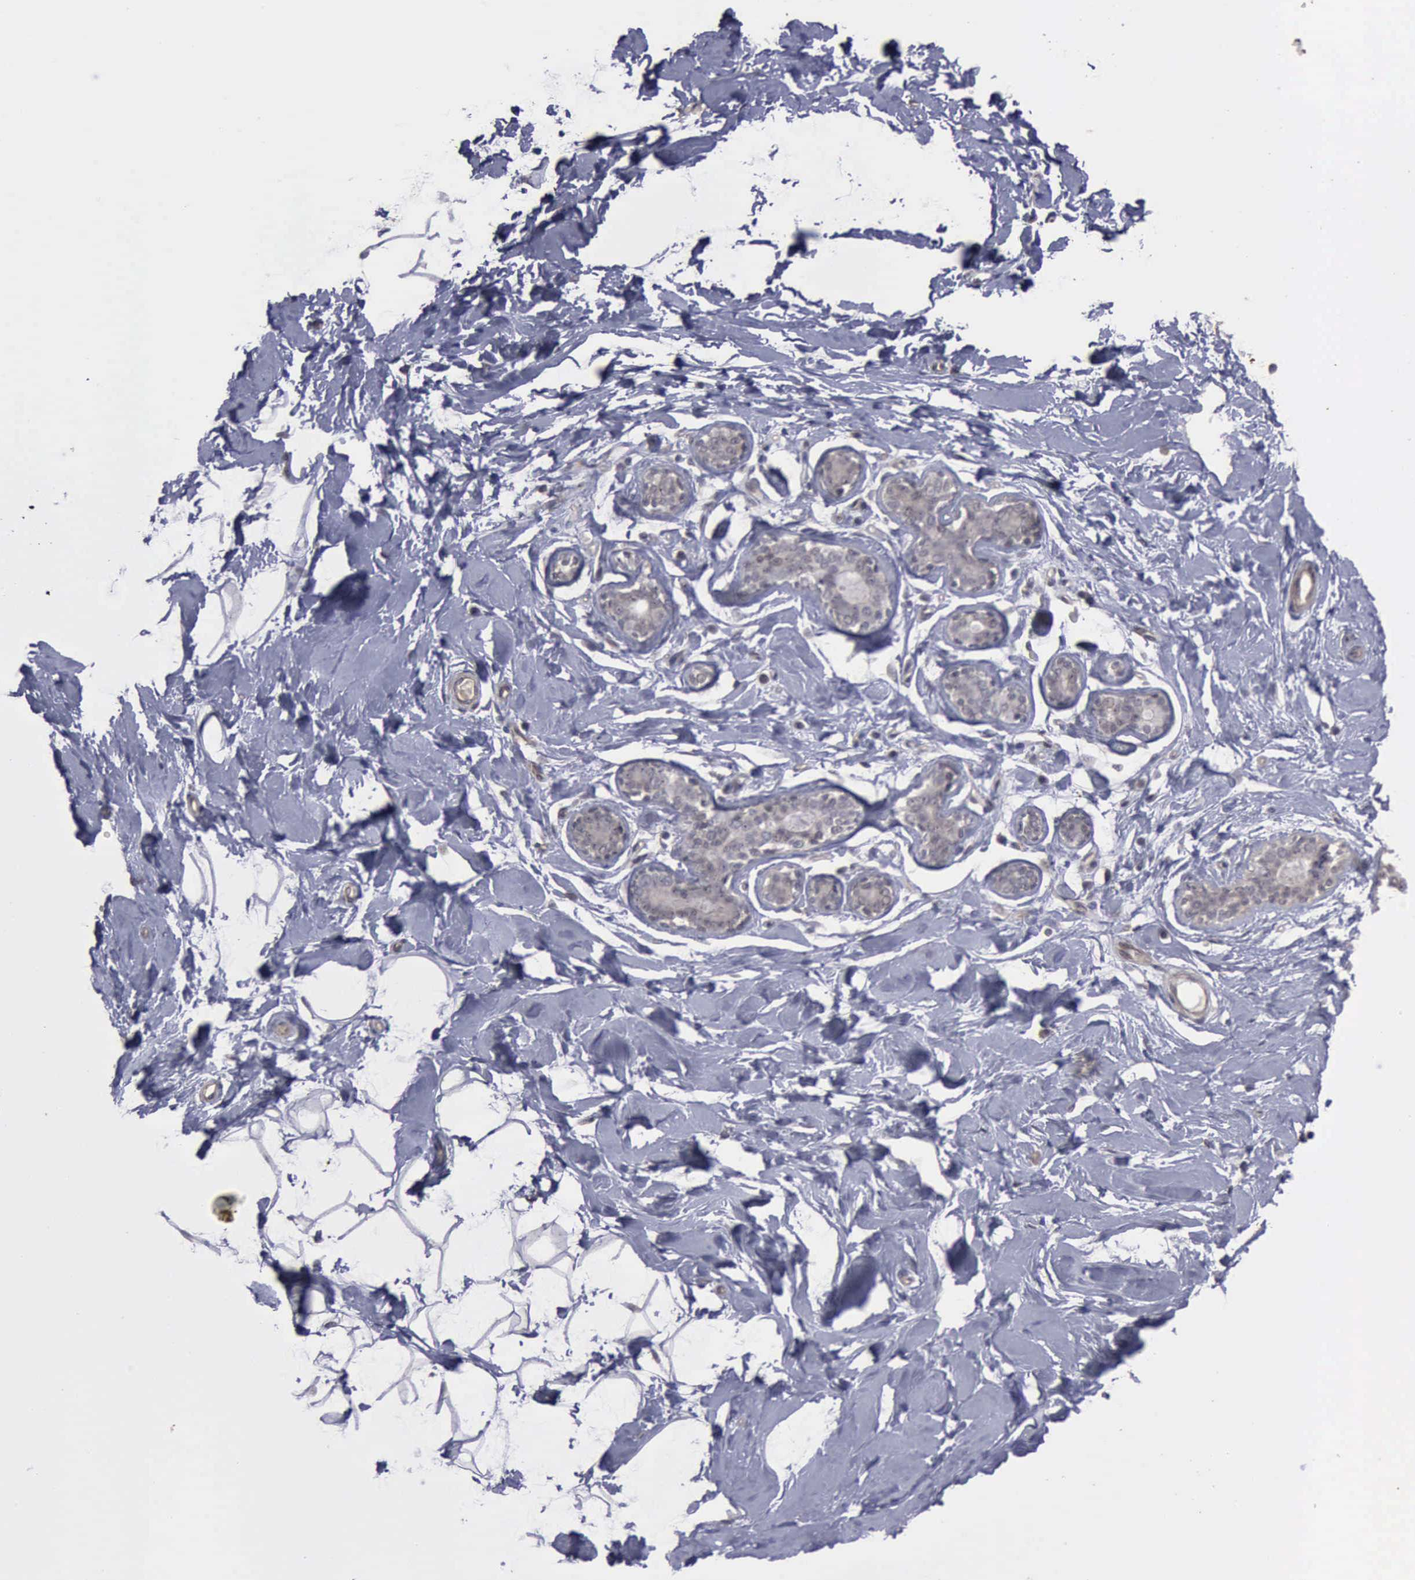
{"staining": {"intensity": "negative", "quantity": "none", "location": "none"}, "tissue": "breast", "cell_type": "Adipocytes", "image_type": "normal", "snomed": [{"axis": "morphology", "description": "Normal tissue, NOS"}, {"axis": "topography", "description": "Breast"}], "caption": "Immunohistochemical staining of normal human breast reveals no significant staining in adipocytes.", "gene": "MMP9", "patient": {"sex": "female", "age": 23}}